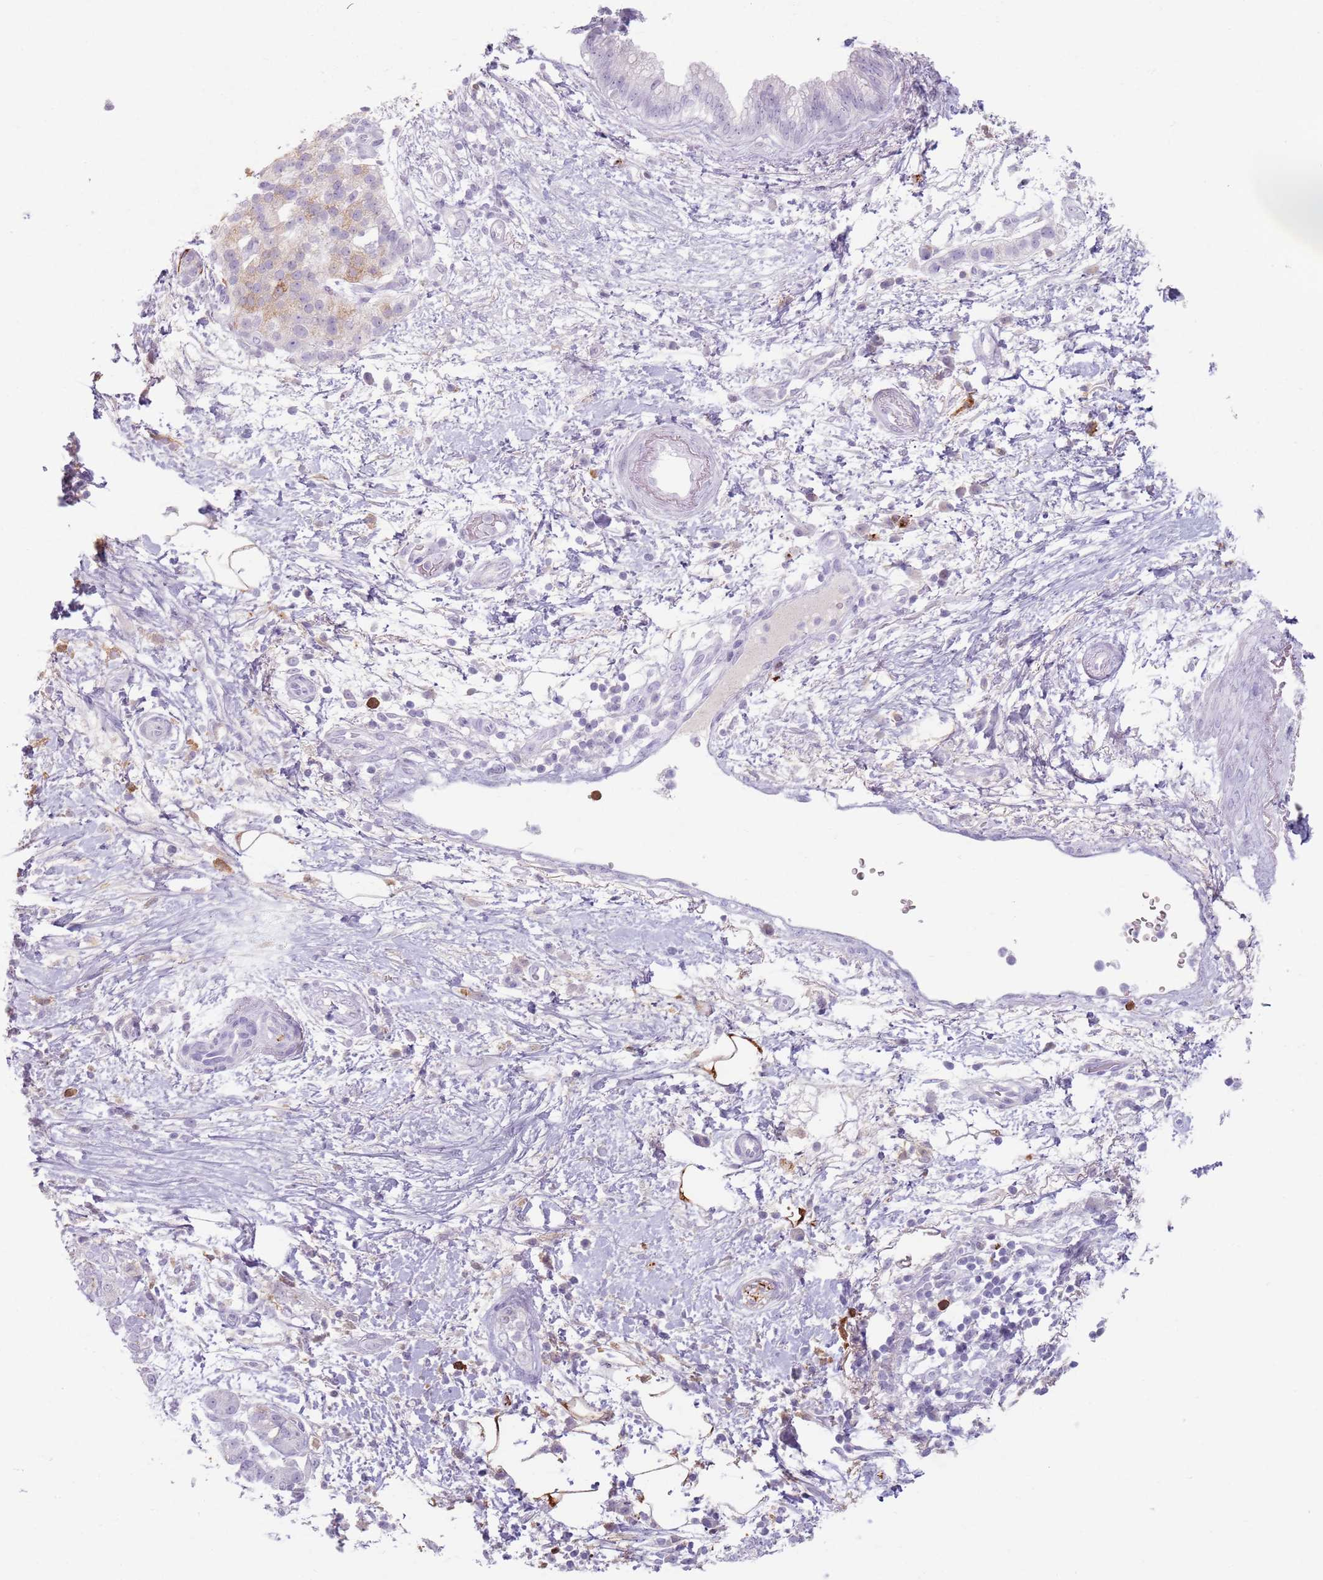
{"staining": {"intensity": "negative", "quantity": "none", "location": "none"}, "tissue": "pancreatic cancer", "cell_type": "Tumor cells", "image_type": "cancer", "snomed": [{"axis": "morphology", "description": "Adenocarcinoma, NOS"}, {"axis": "topography", "description": "Pancreas"}], "caption": "This is a micrograph of immunohistochemistry staining of adenocarcinoma (pancreatic), which shows no positivity in tumor cells. Nuclei are stained in blue.", "gene": "GDPGP1", "patient": {"sex": "female", "age": 73}}